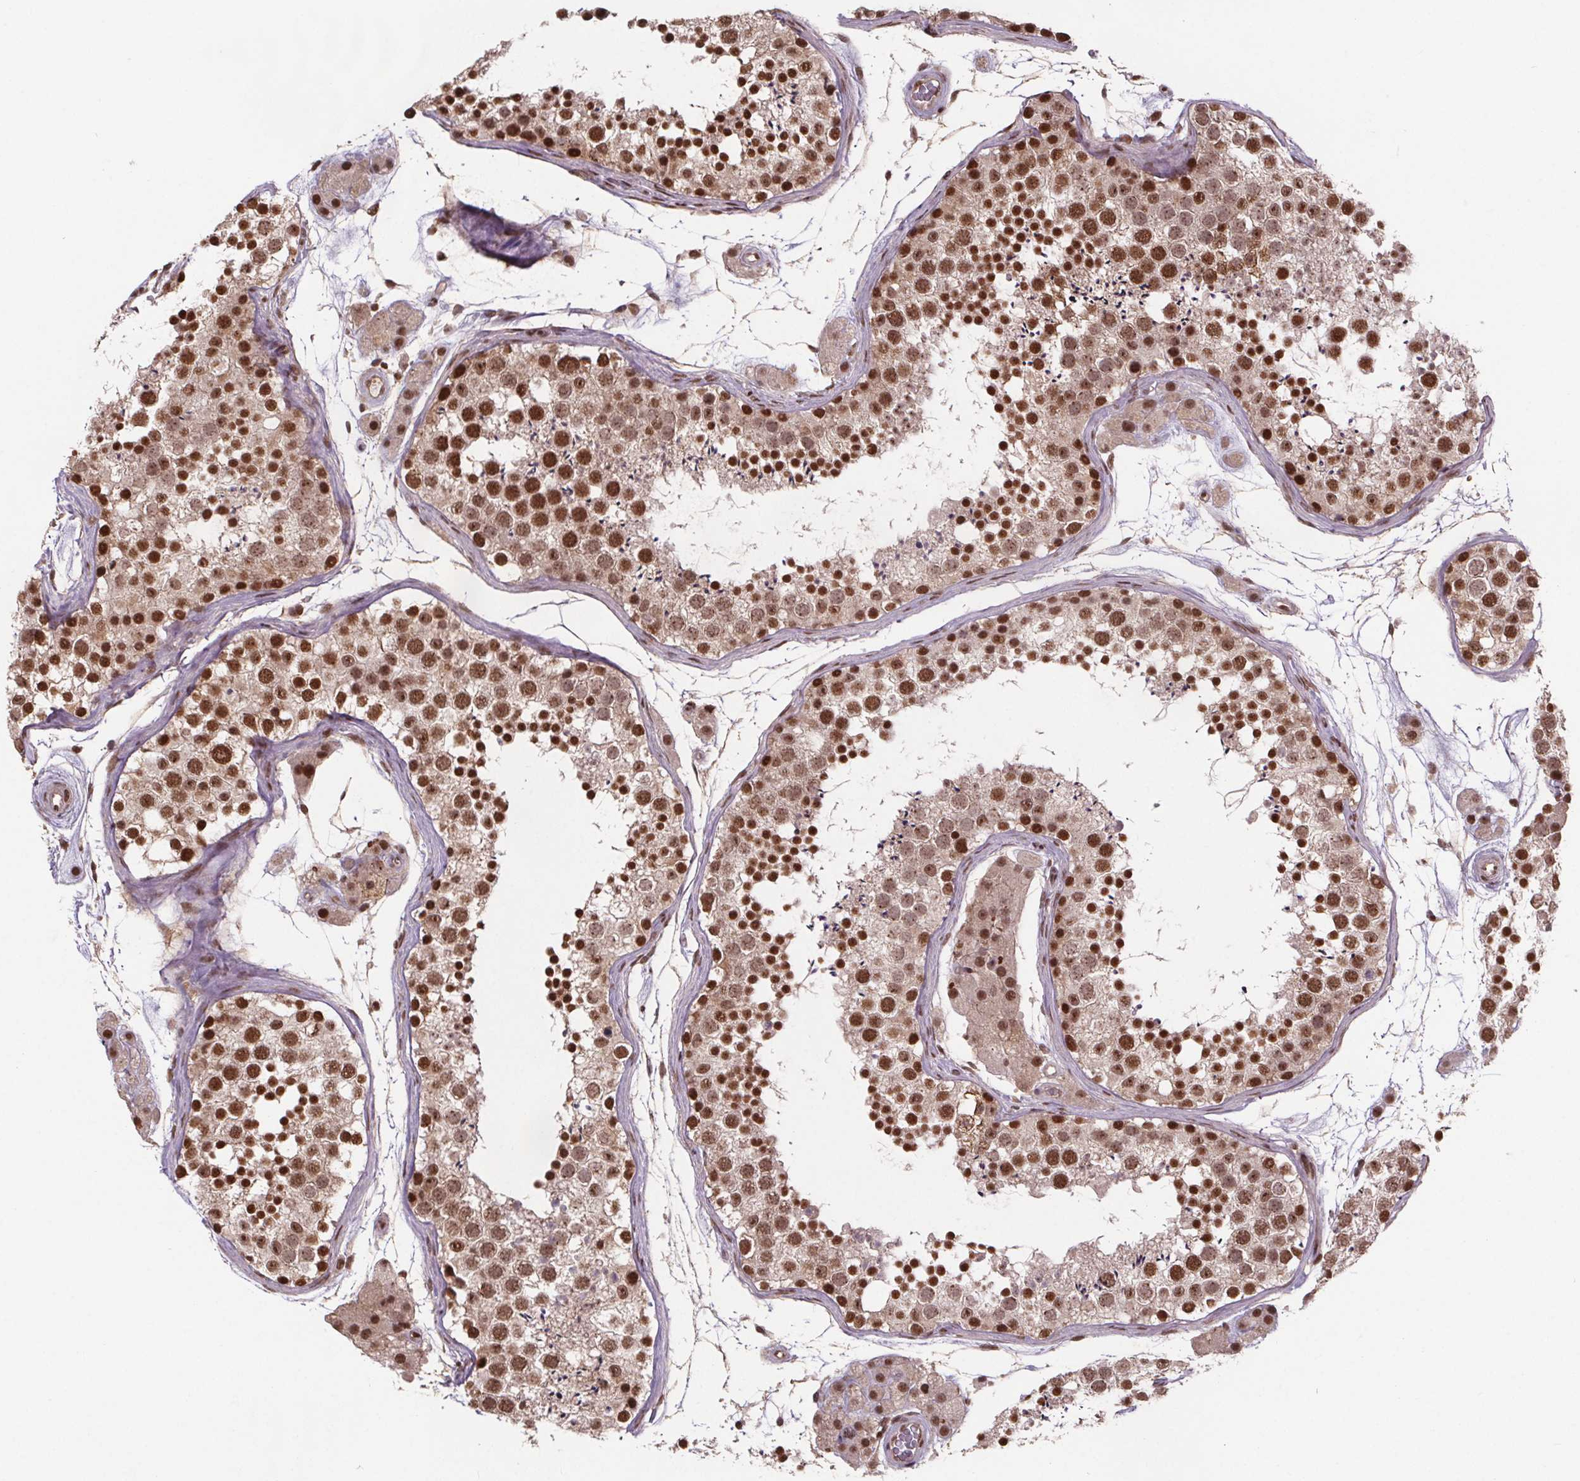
{"staining": {"intensity": "moderate", "quantity": ">75%", "location": "nuclear"}, "tissue": "testis", "cell_type": "Cells in seminiferous ducts", "image_type": "normal", "snomed": [{"axis": "morphology", "description": "Normal tissue, NOS"}, {"axis": "topography", "description": "Testis"}], "caption": "Immunohistochemistry staining of unremarkable testis, which displays medium levels of moderate nuclear staining in about >75% of cells in seminiferous ducts indicating moderate nuclear protein positivity. The staining was performed using DAB (3,3'-diaminobenzidine) (brown) for protein detection and nuclei were counterstained in hematoxylin (blue).", "gene": "JARID2", "patient": {"sex": "male", "age": 41}}